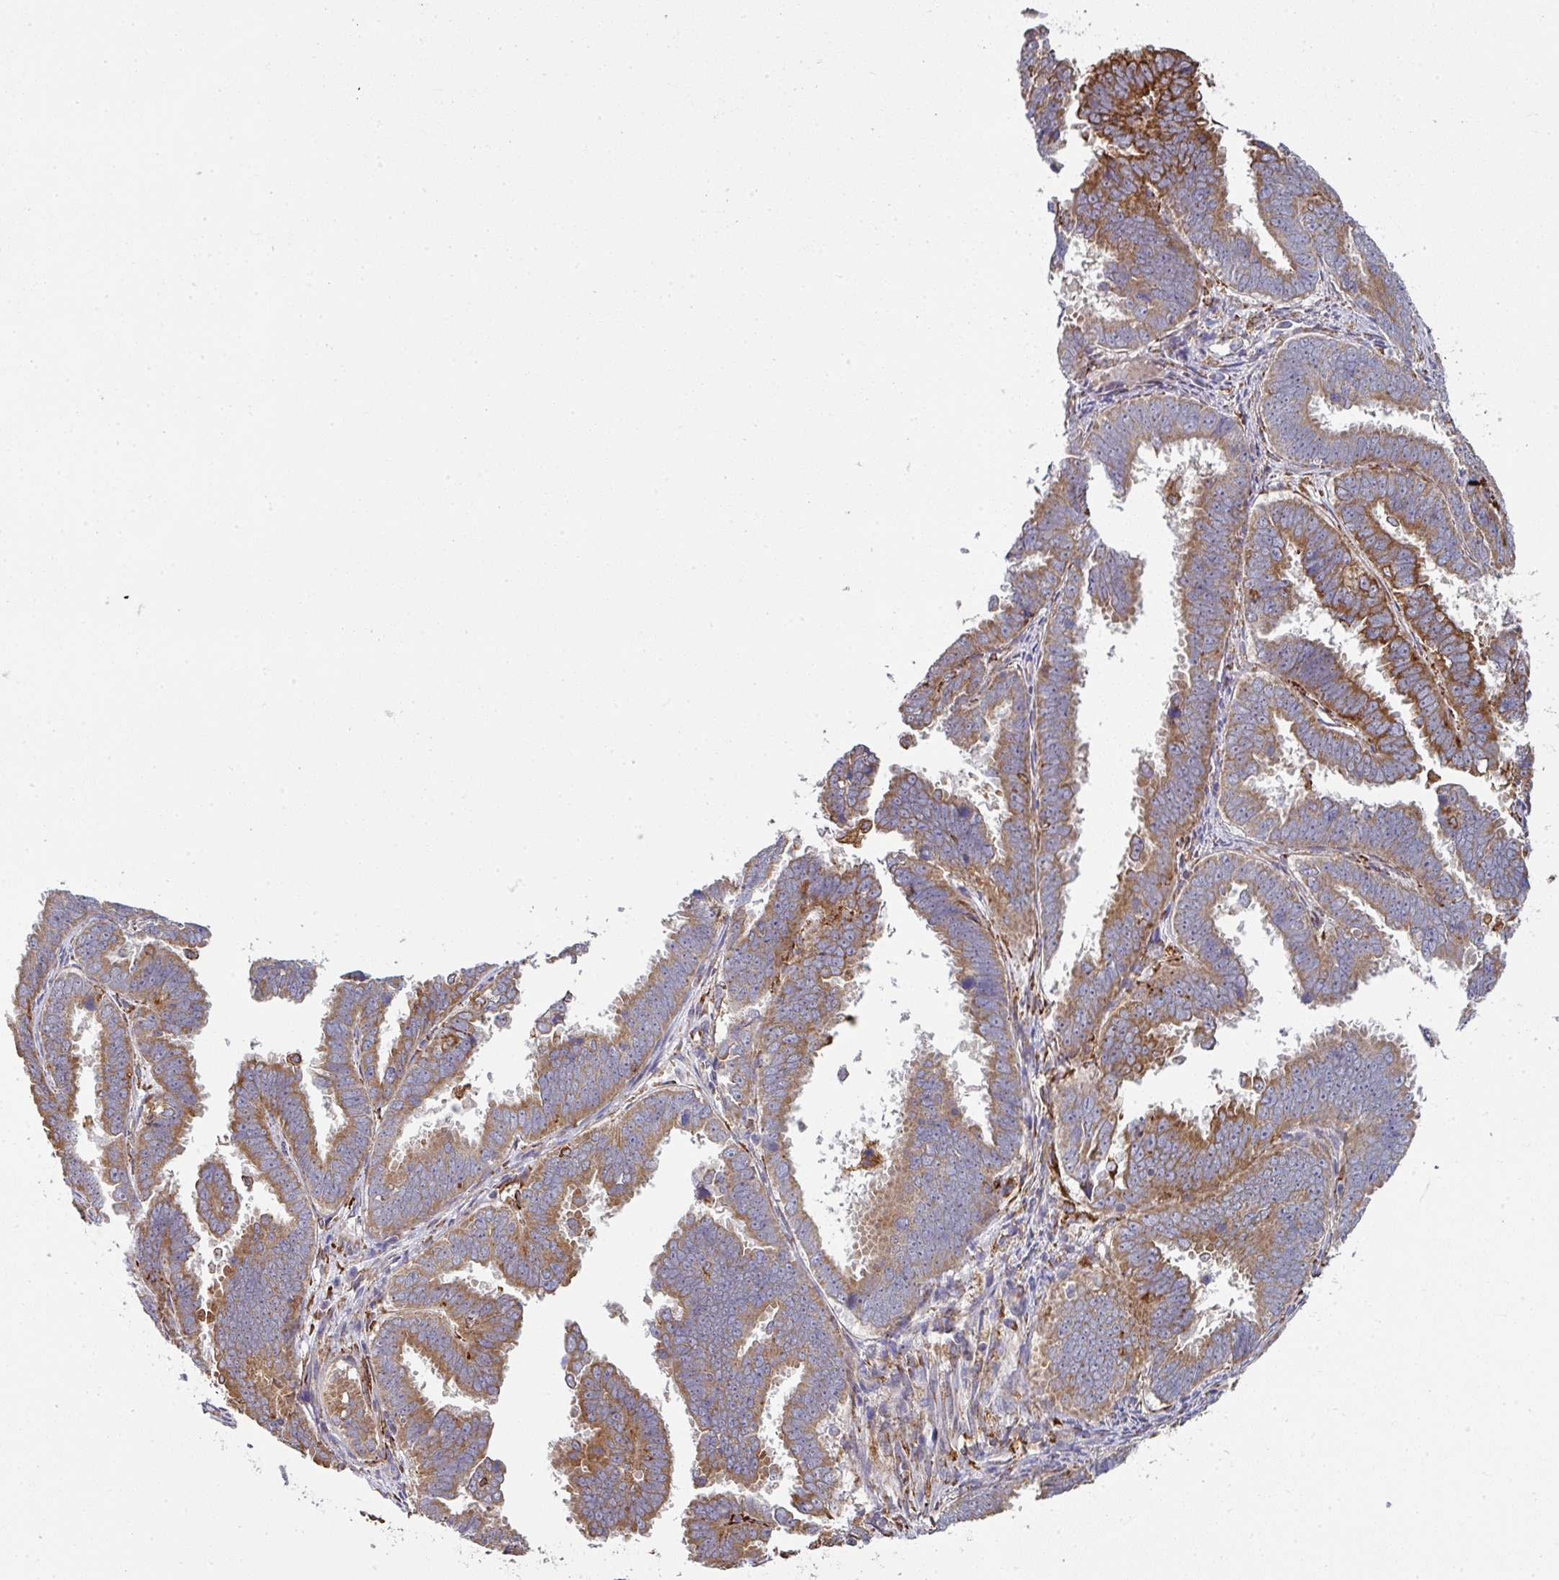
{"staining": {"intensity": "moderate", "quantity": ">75%", "location": "cytoplasmic/membranous"}, "tissue": "endometrial cancer", "cell_type": "Tumor cells", "image_type": "cancer", "snomed": [{"axis": "morphology", "description": "Adenocarcinoma, NOS"}, {"axis": "topography", "description": "Endometrium"}], "caption": "Immunohistochemistry of human endometrial adenocarcinoma demonstrates medium levels of moderate cytoplasmic/membranous positivity in about >75% of tumor cells. (IHC, brightfield microscopy, high magnification).", "gene": "ZNF268", "patient": {"sex": "female", "age": 75}}